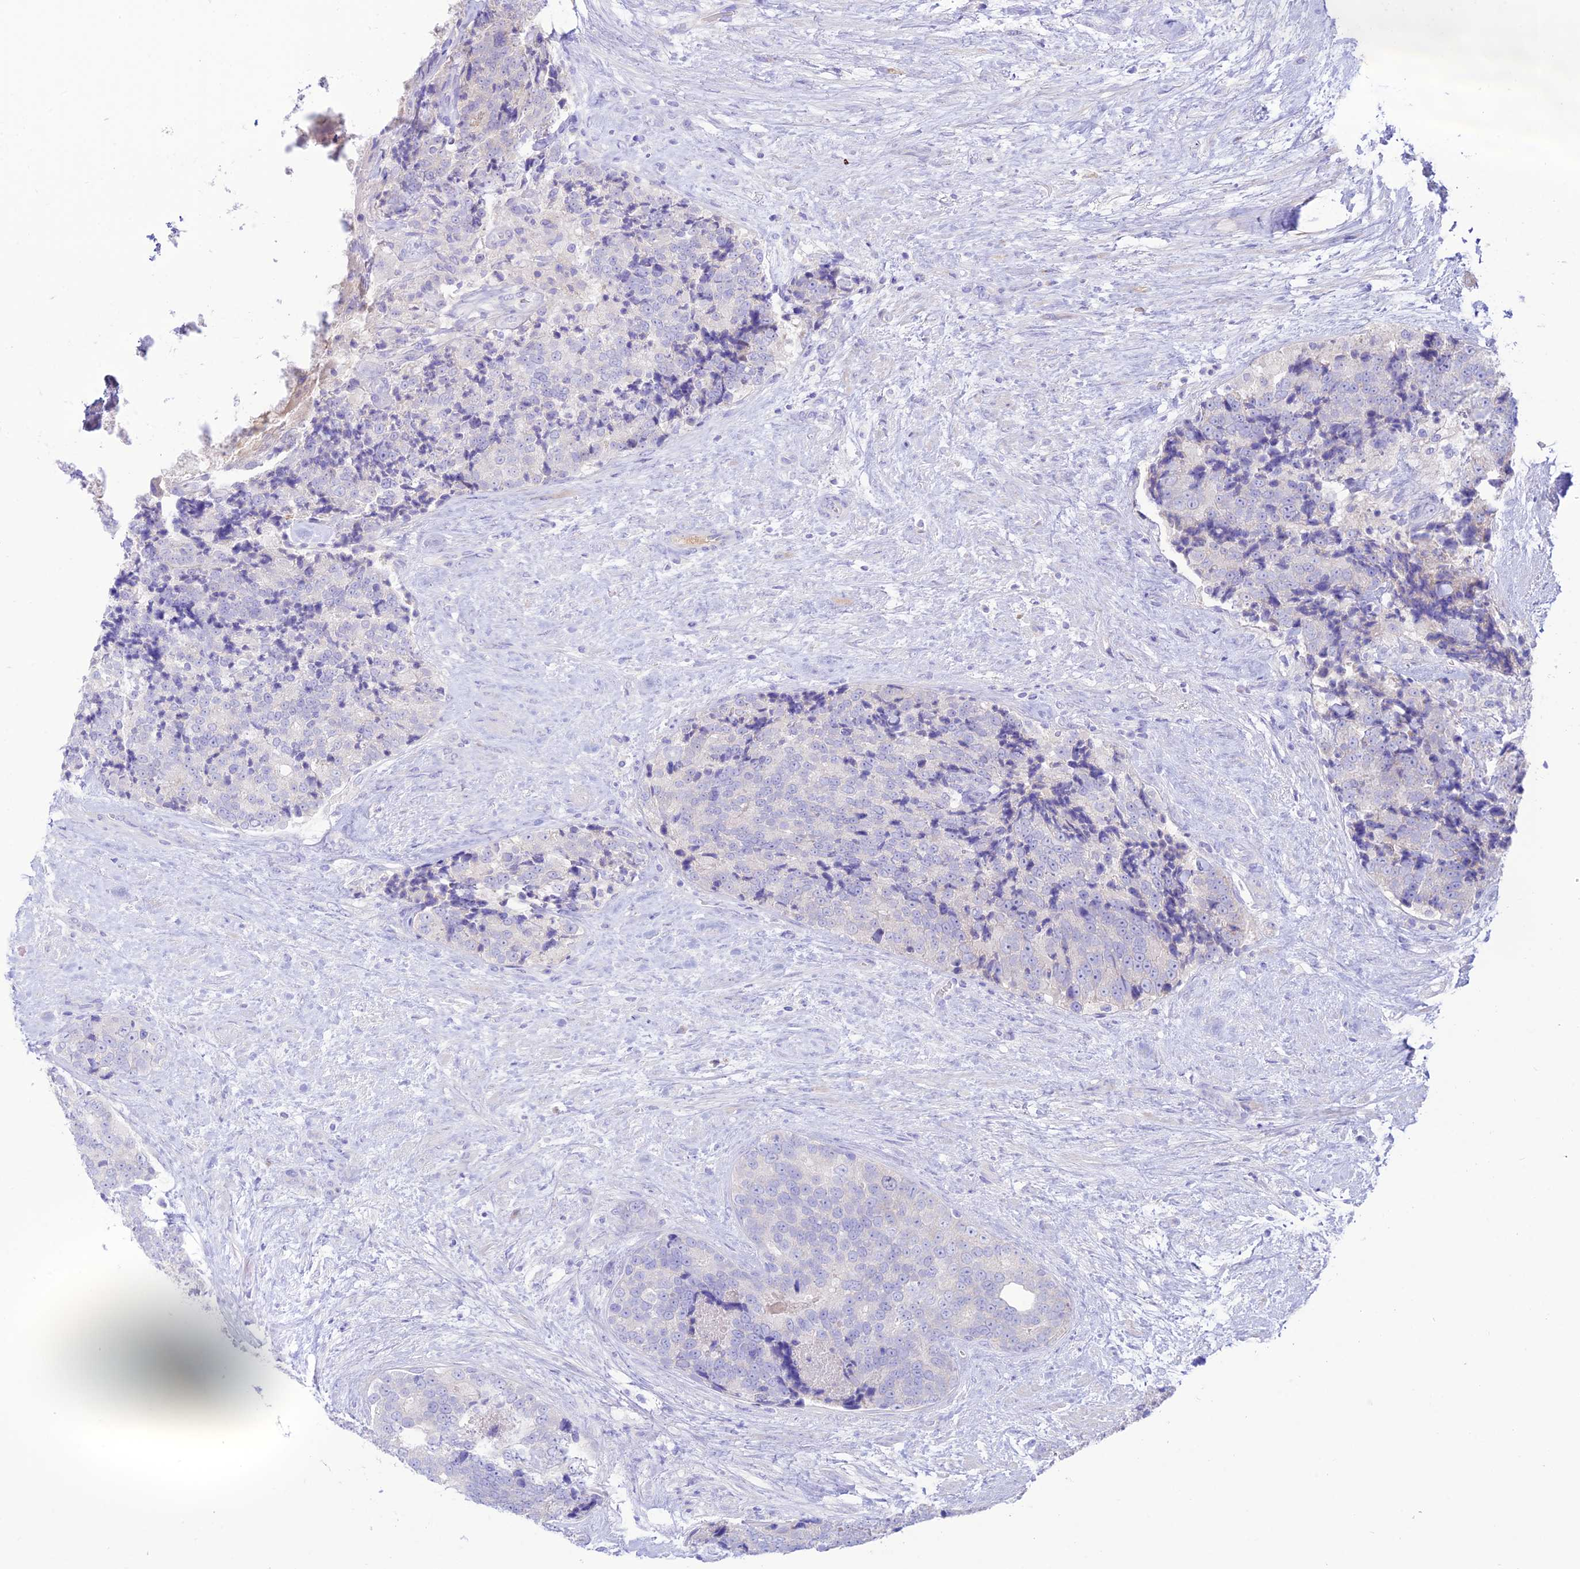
{"staining": {"intensity": "negative", "quantity": "none", "location": "none"}, "tissue": "prostate cancer", "cell_type": "Tumor cells", "image_type": "cancer", "snomed": [{"axis": "morphology", "description": "Adenocarcinoma, High grade"}, {"axis": "topography", "description": "Prostate"}], "caption": "DAB (3,3'-diaminobenzidine) immunohistochemical staining of prostate cancer (high-grade adenocarcinoma) displays no significant staining in tumor cells. (Brightfield microscopy of DAB (3,3'-diaminobenzidine) immunohistochemistry at high magnification).", "gene": "NLRP9", "patient": {"sex": "male", "age": 70}}